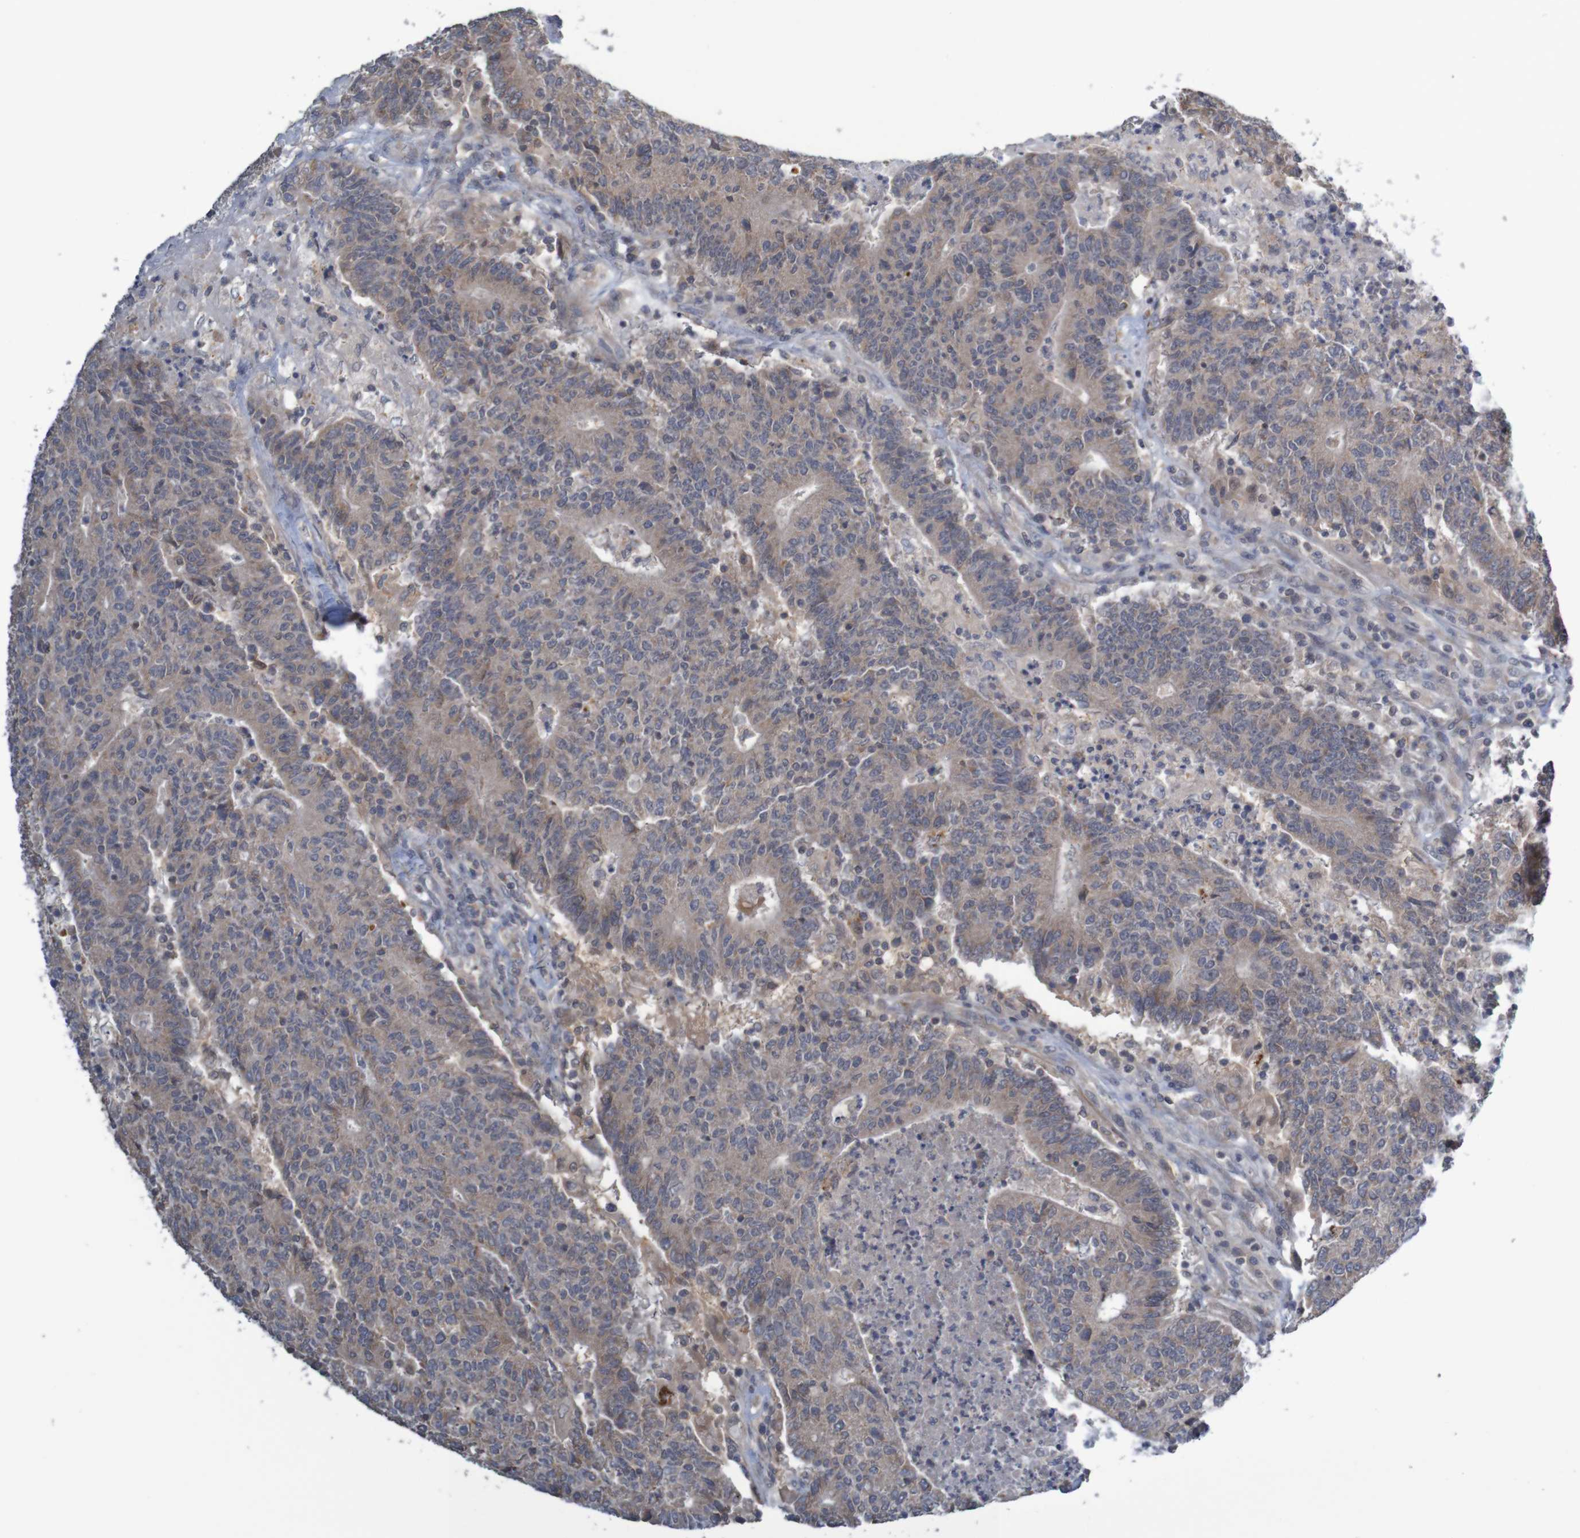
{"staining": {"intensity": "weak", "quantity": ">75%", "location": "cytoplasmic/membranous"}, "tissue": "colorectal cancer", "cell_type": "Tumor cells", "image_type": "cancer", "snomed": [{"axis": "morphology", "description": "Normal tissue, NOS"}, {"axis": "morphology", "description": "Adenocarcinoma, NOS"}, {"axis": "topography", "description": "Colon"}], "caption": "This is a histology image of immunohistochemistry staining of colorectal adenocarcinoma, which shows weak staining in the cytoplasmic/membranous of tumor cells.", "gene": "ANKK1", "patient": {"sex": "female", "age": 75}}